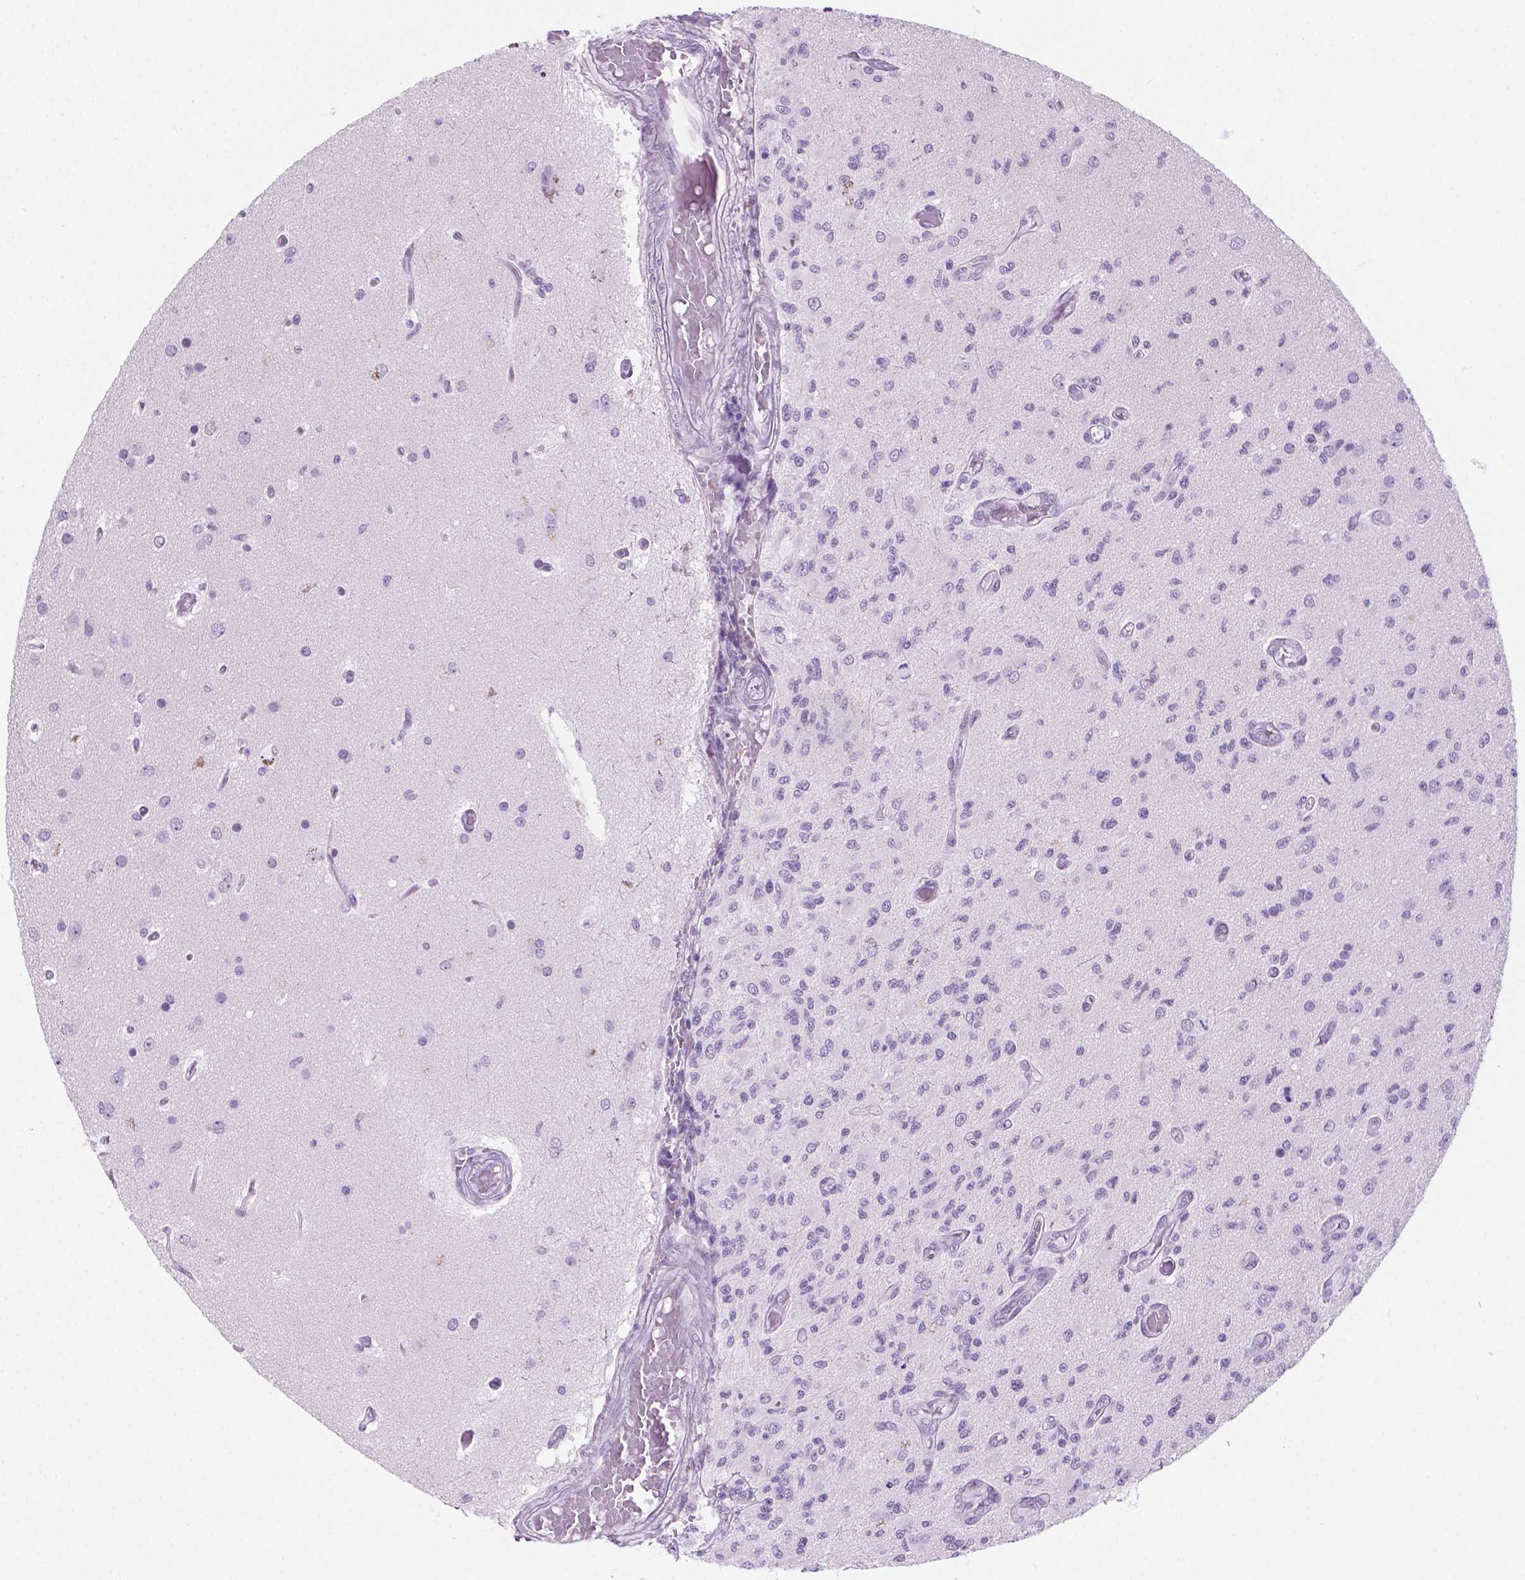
{"staining": {"intensity": "negative", "quantity": "none", "location": "none"}, "tissue": "glioma", "cell_type": "Tumor cells", "image_type": "cancer", "snomed": [{"axis": "morphology", "description": "Glioma, malignant, High grade"}, {"axis": "topography", "description": "Brain"}], "caption": "A high-resolution image shows immunohistochemistry staining of malignant high-grade glioma, which shows no significant positivity in tumor cells.", "gene": "CFAP52", "patient": {"sex": "female", "age": 63}}